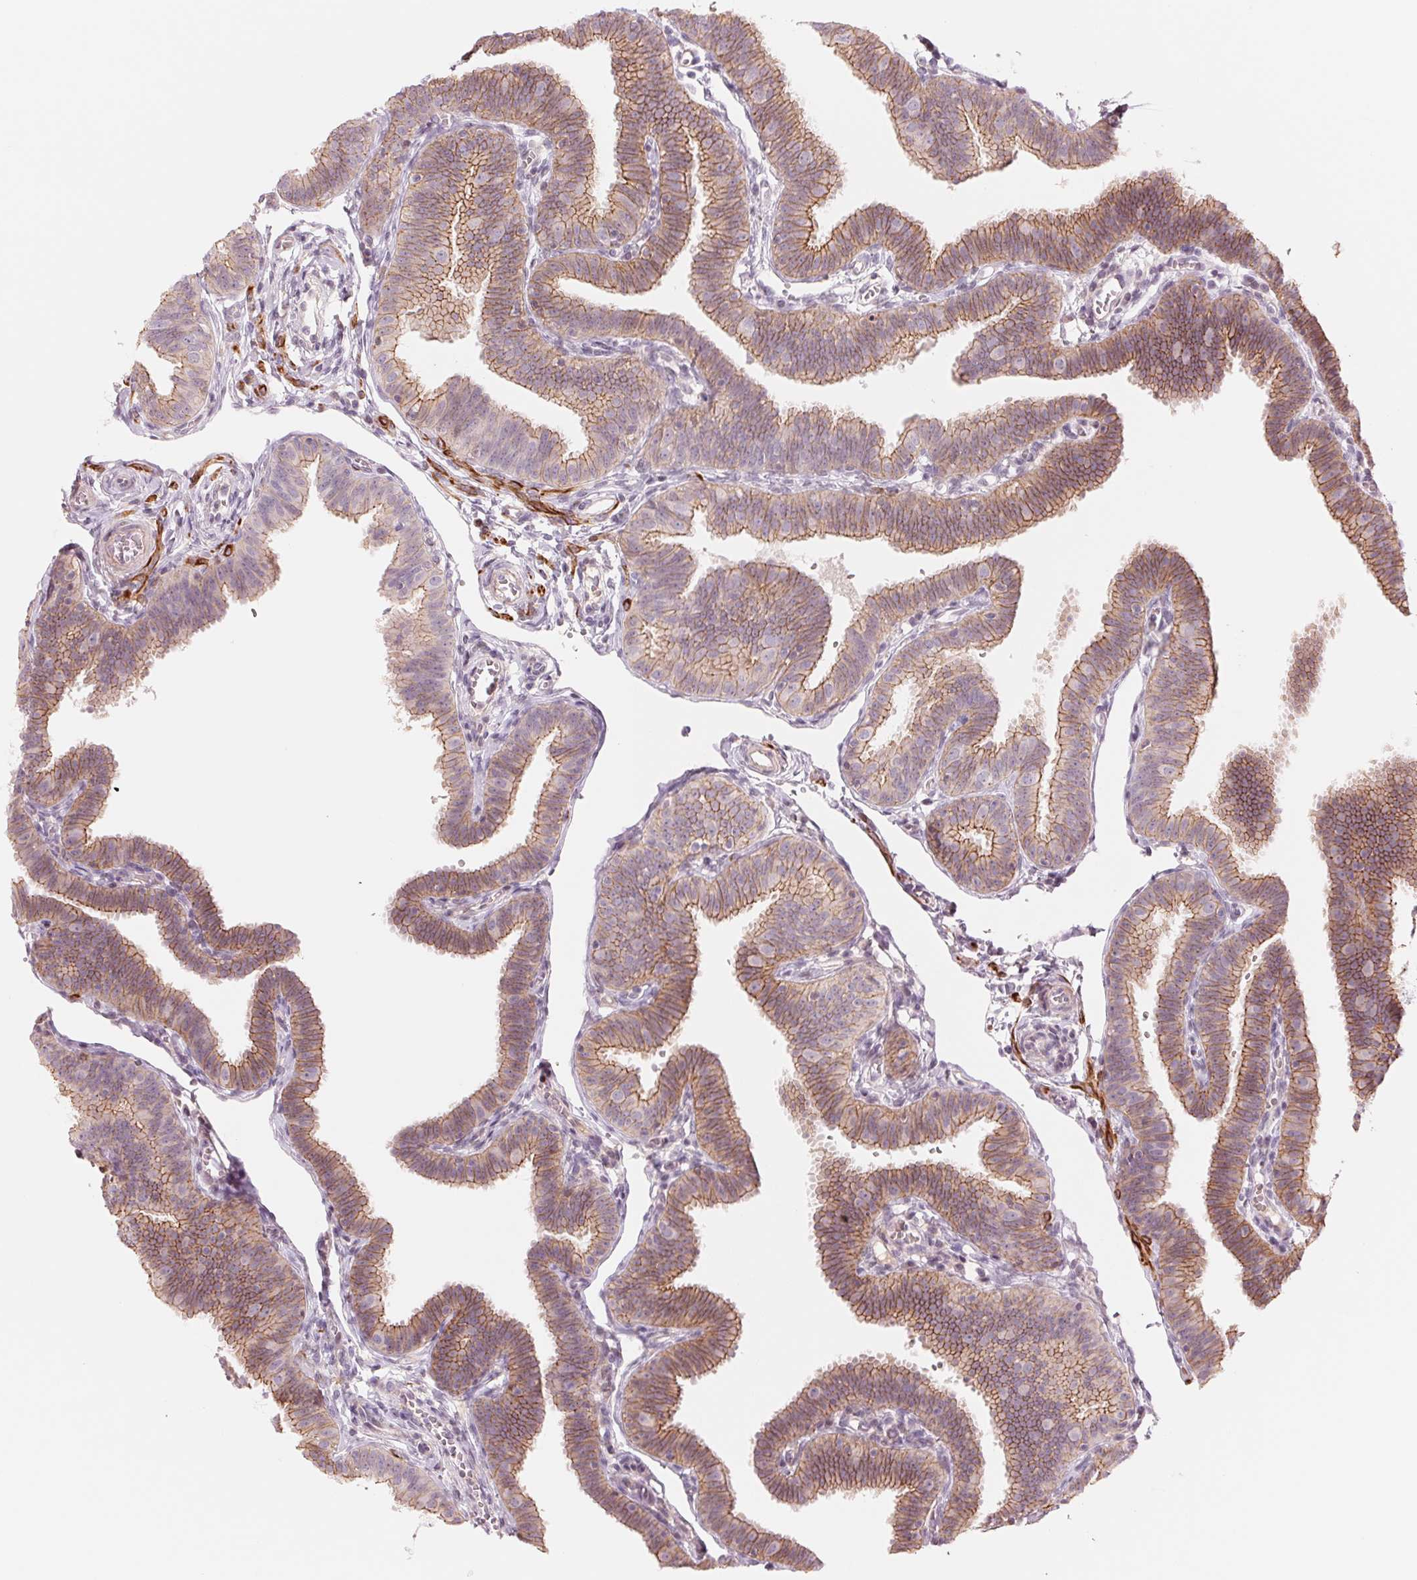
{"staining": {"intensity": "moderate", "quantity": "25%-75%", "location": "cytoplasmic/membranous"}, "tissue": "fallopian tube", "cell_type": "Glandular cells", "image_type": "normal", "snomed": [{"axis": "morphology", "description": "Normal tissue, NOS"}, {"axis": "topography", "description": "Fallopian tube"}], "caption": "Immunohistochemistry (IHC) image of benign fallopian tube: fallopian tube stained using immunohistochemistry exhibits medium levels of moderate protein expression localized specifically in the cytoplasmic/membranous of glandular cells, appearing as a cytoplasmic/membranous brown color.", "gene": "SLC17A4", "patient": {"sex": "female", "age": 25}}